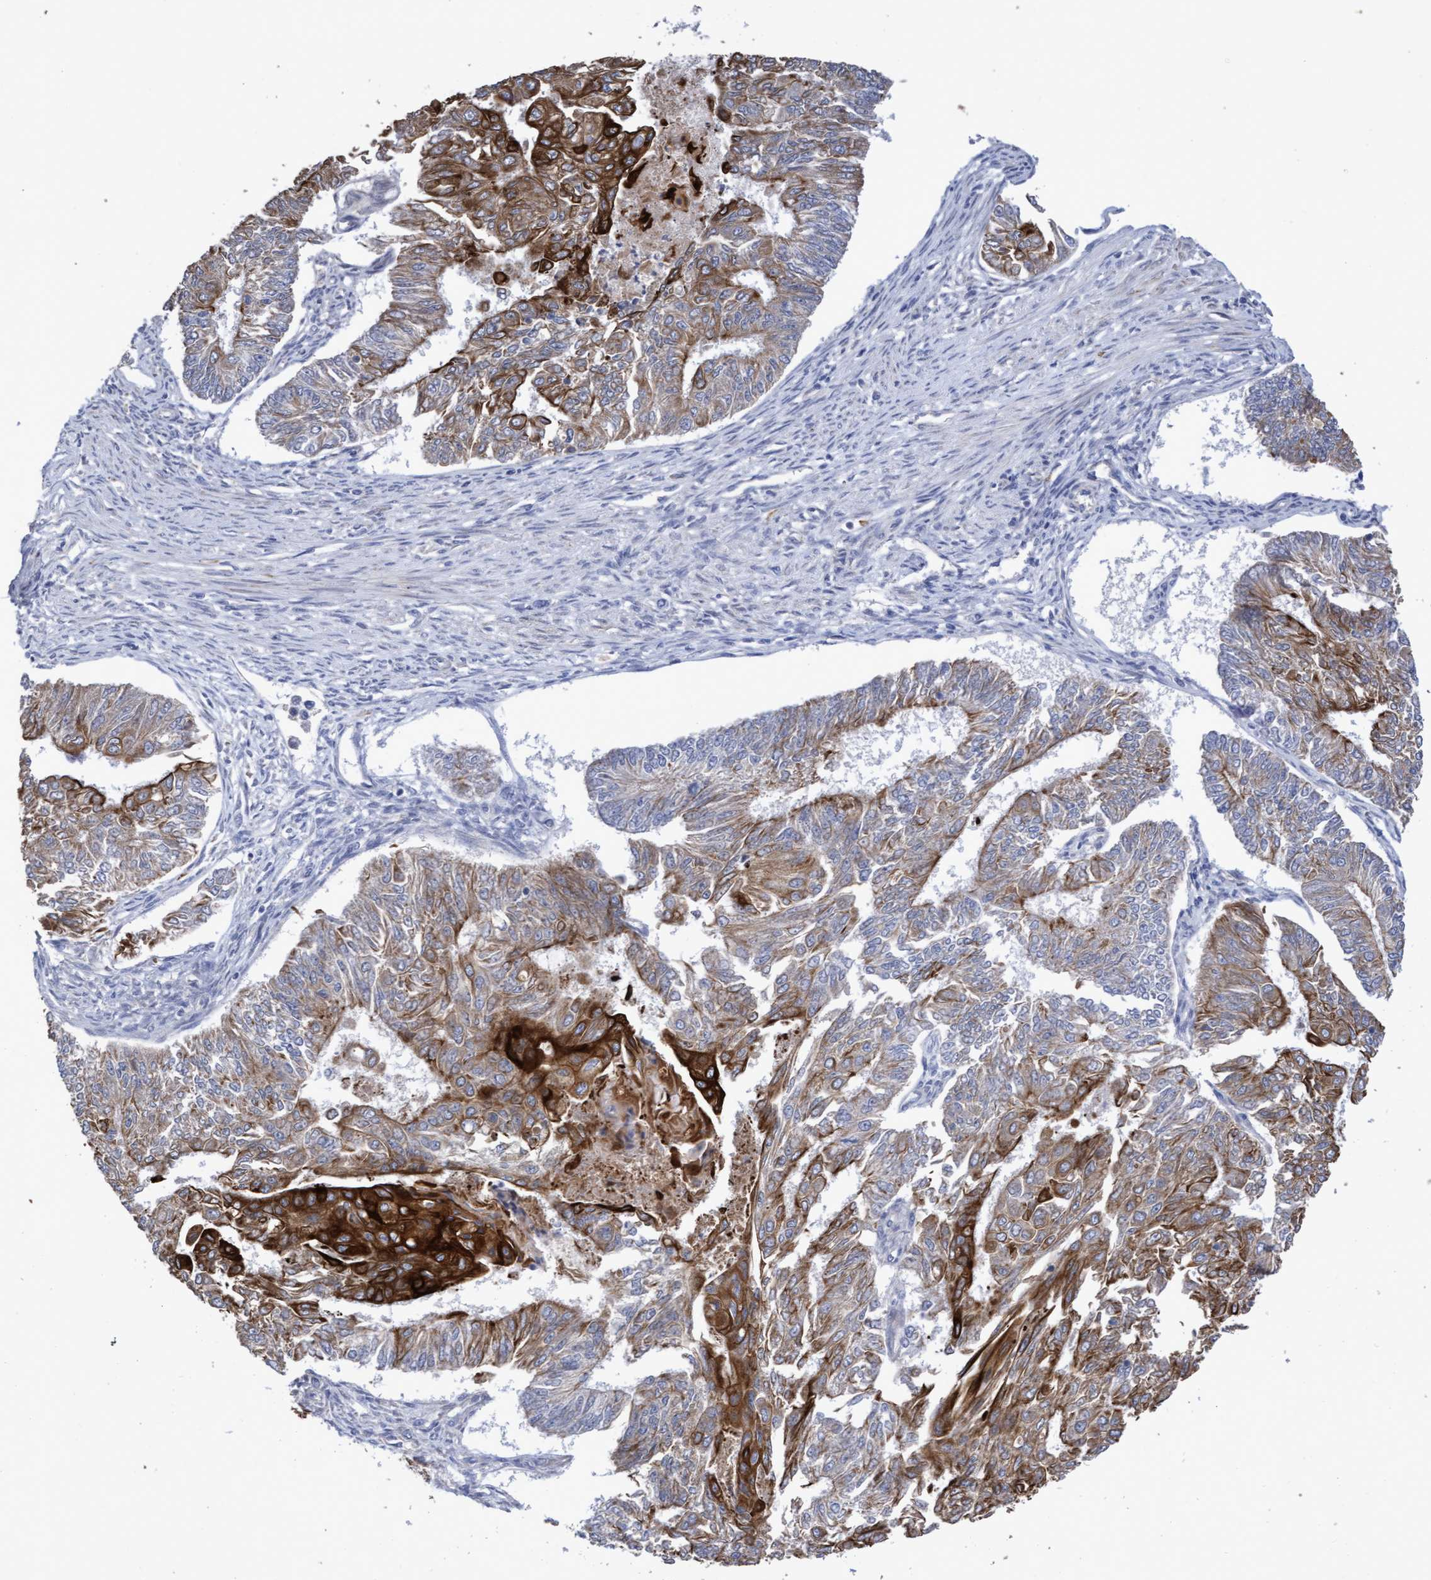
{"staining": {"intensity": "strong", "quantity": "25%-75%", "location": "cytoplasmic/membranous"}, "tissue": "endometrial cancer", "cell_type": "Tumor cells", "image_type": "cancer", "snomed": [{"axis": "morphology", "description": "Adenocarcinoma, NOS"}, {"axis": "topography", "description": "Endometrium"}], "caption": "Human endometrial cancer (adenocarcinoma) stained with a protein marker exhibits strong staining in tumor cells.", "gene": "KRT24", "patient": {"sex": "female", "age": 32}}